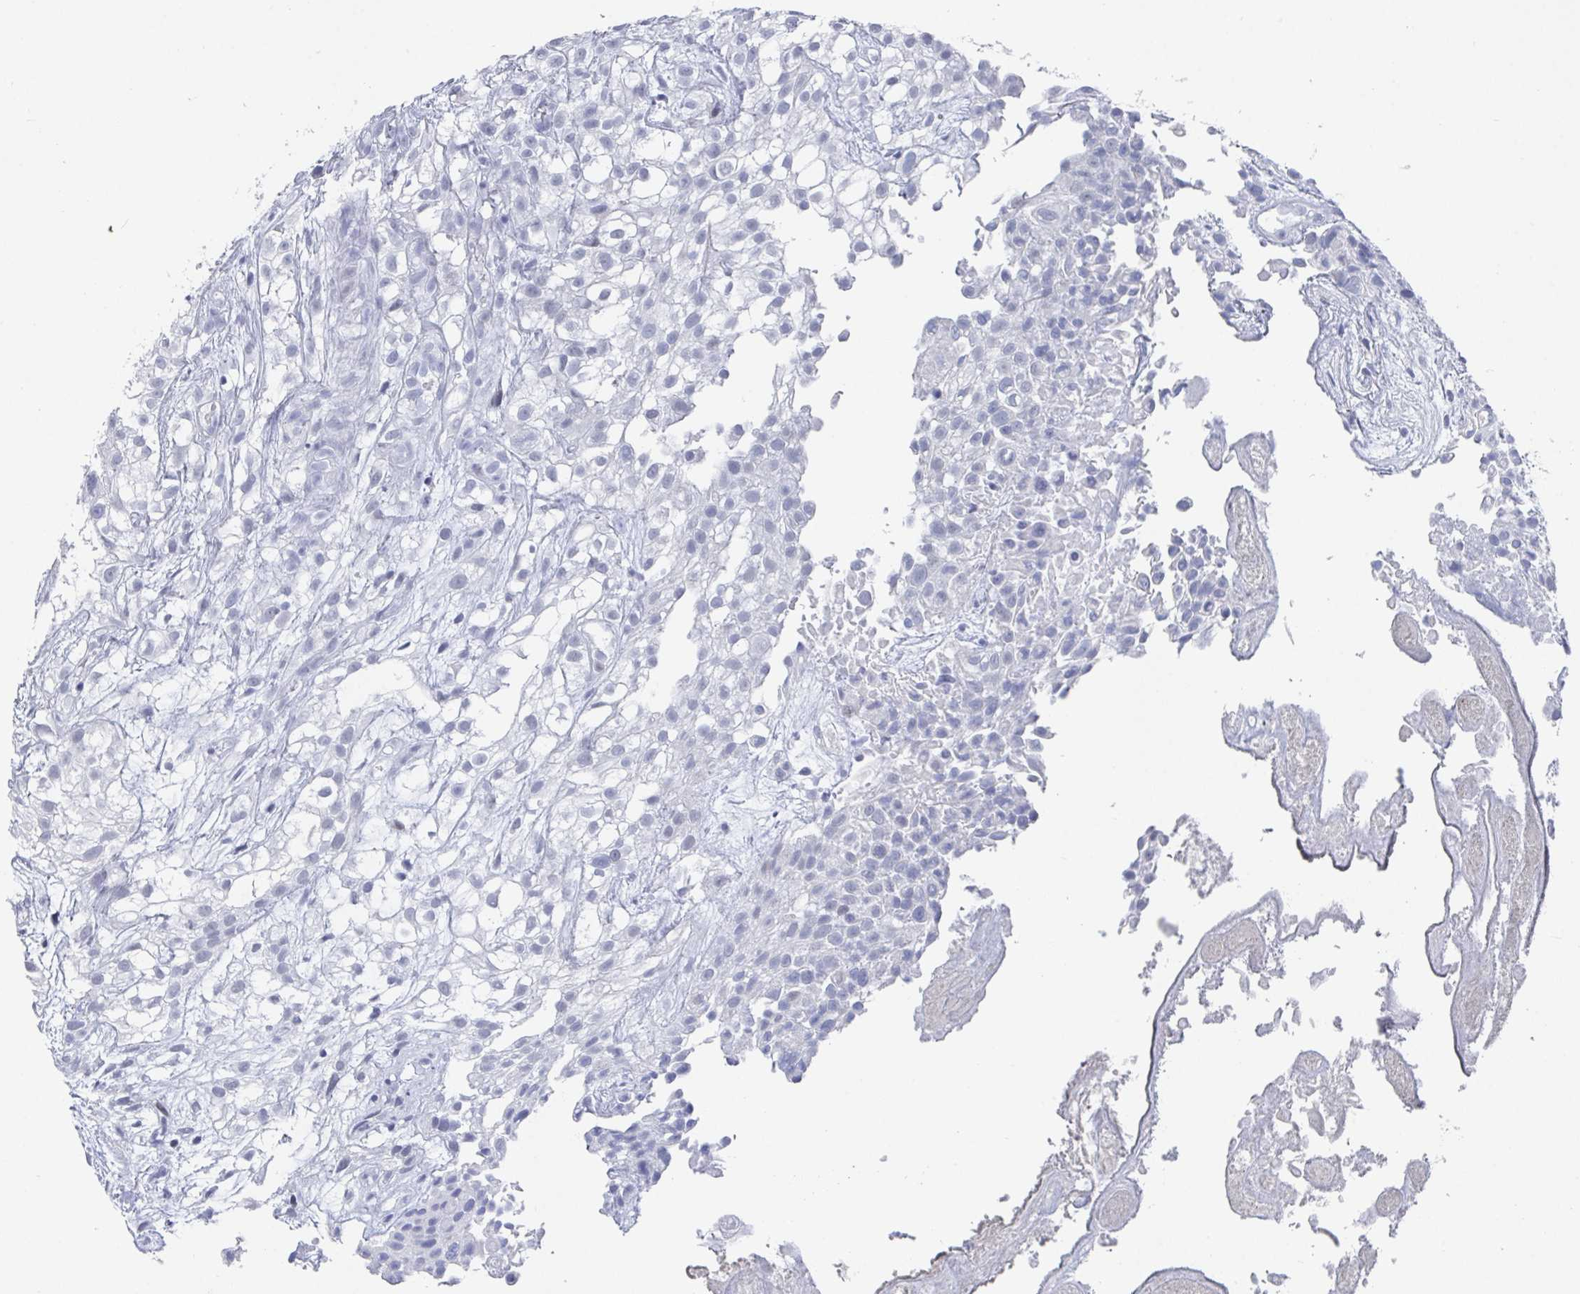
{"staining": {"intensity": "negative", "quantity": "none", "location": "none"}, "tissue": "urothelial cancer", "cell_type": "Tumor cells", "image_type": "cancer", "snomed": [{"axis": "morphology", "description": "Urothelial carcinoma, High grade"}, {"axis": "topography", "description": "Urinary bladder"}], "caption": "High power microscopy micrograph of an IHC micrograph of urothelial carcinoma (high-grade), revealing no significant staining in tumor cells.", "gene": "CAMKV", "patient": {"sex": "male", "age": 56}}